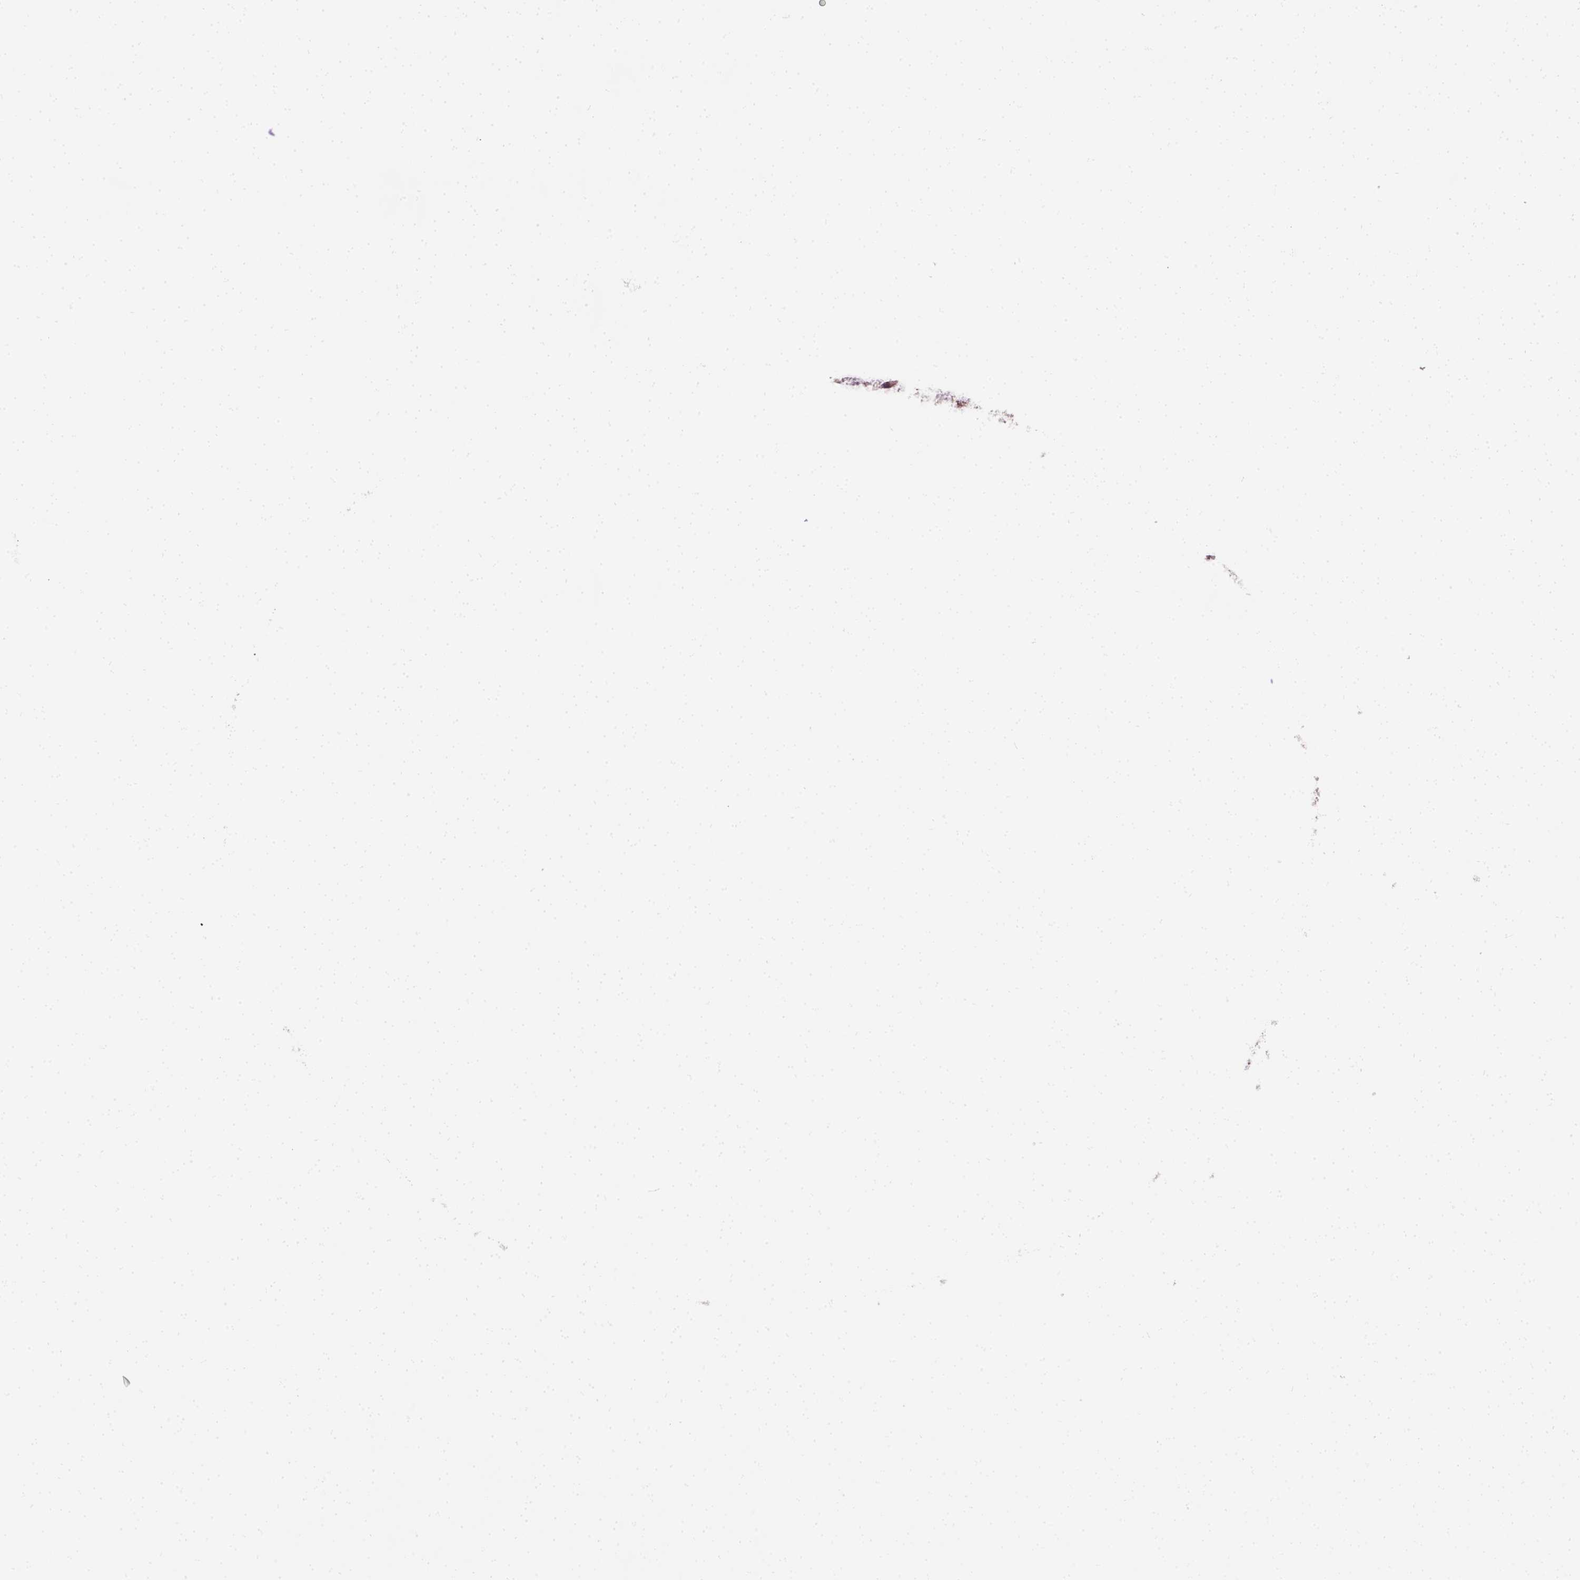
{"staining": {"intensity": "negative", "quantity": "none", "location": "none"}, "tissue": "cervical cancer", "cell_type": "Tumor cells", "image_type": "cancer", "snomed": [{"axis": "morphology", "description": "Adenocarcinoma, NOS"}, {"axis": "topography", "description": "Cervix"}], "caption": "An immunohistochemistry (IHC) micrograph of cervical cancer (adenocarcinoma) is shown. There is no staining in tumor cells of cervical cancer (adenocarcinoma).", "gene": "APOE", "patient": {"sex": "female", "age": 41}}